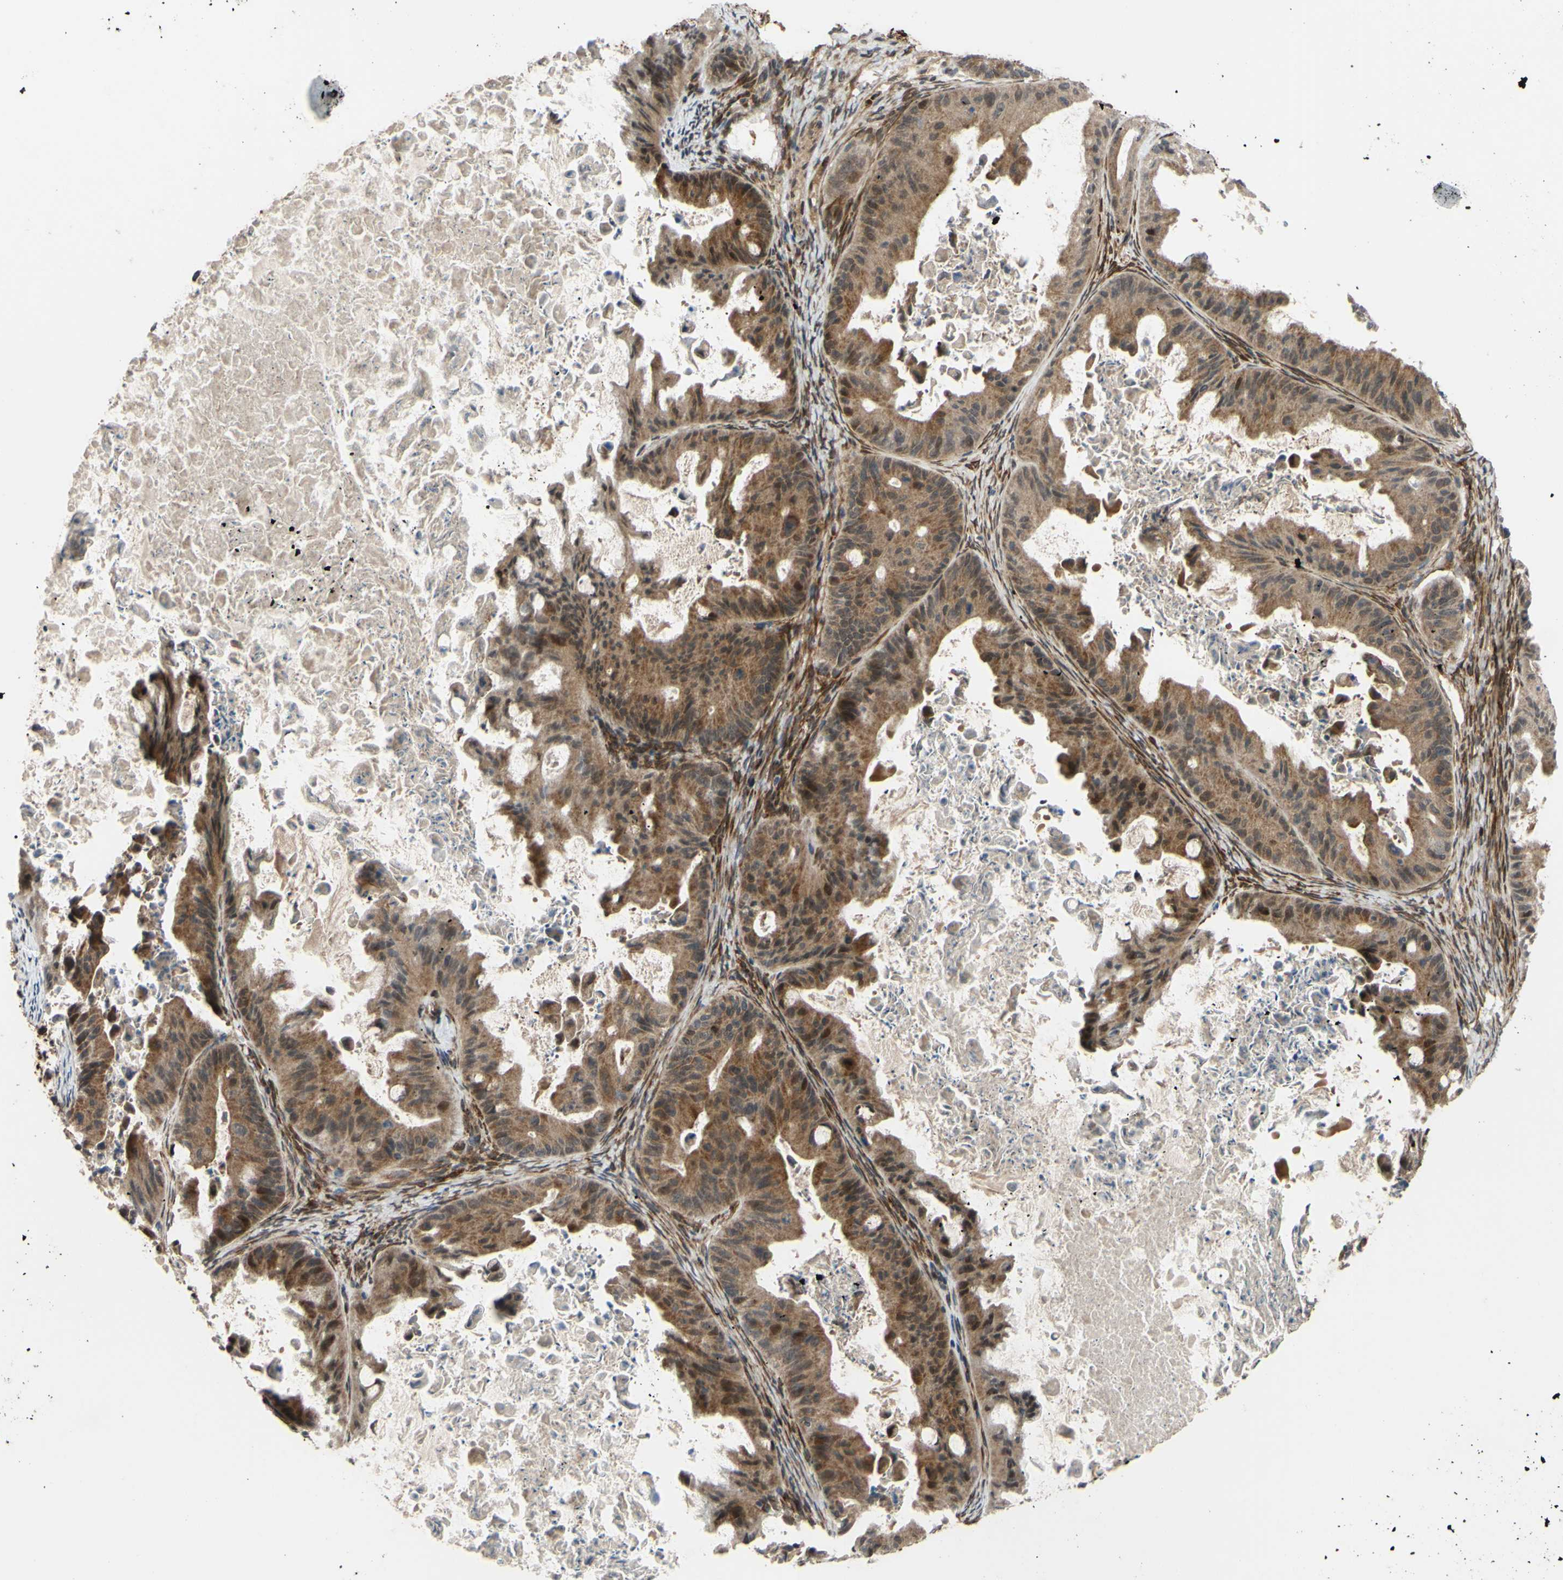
{"staining": {"intensity": "moderate", "quantity": ">75%", "location": "cytoplasmic/membranous"}, "tissue": "ovarian cancer", "cell_type": "Tumor cells", "image_type": "cancer", "snomed": [{"axis": "morphology", "description": "Cystadenocarcinoma, mucinous, NOS"}, {"axis": "topography", "description": "Ovary"}], "caption": "The photomicrograph demonstrates a brown stain indicating the presence of a protein in the cytoplasmic/membranous of tumor cells in ovarian mucinous cystadenocarcinoma.", "gene": "PRAF2", "patient": {"sex": "female", "age": 37}}